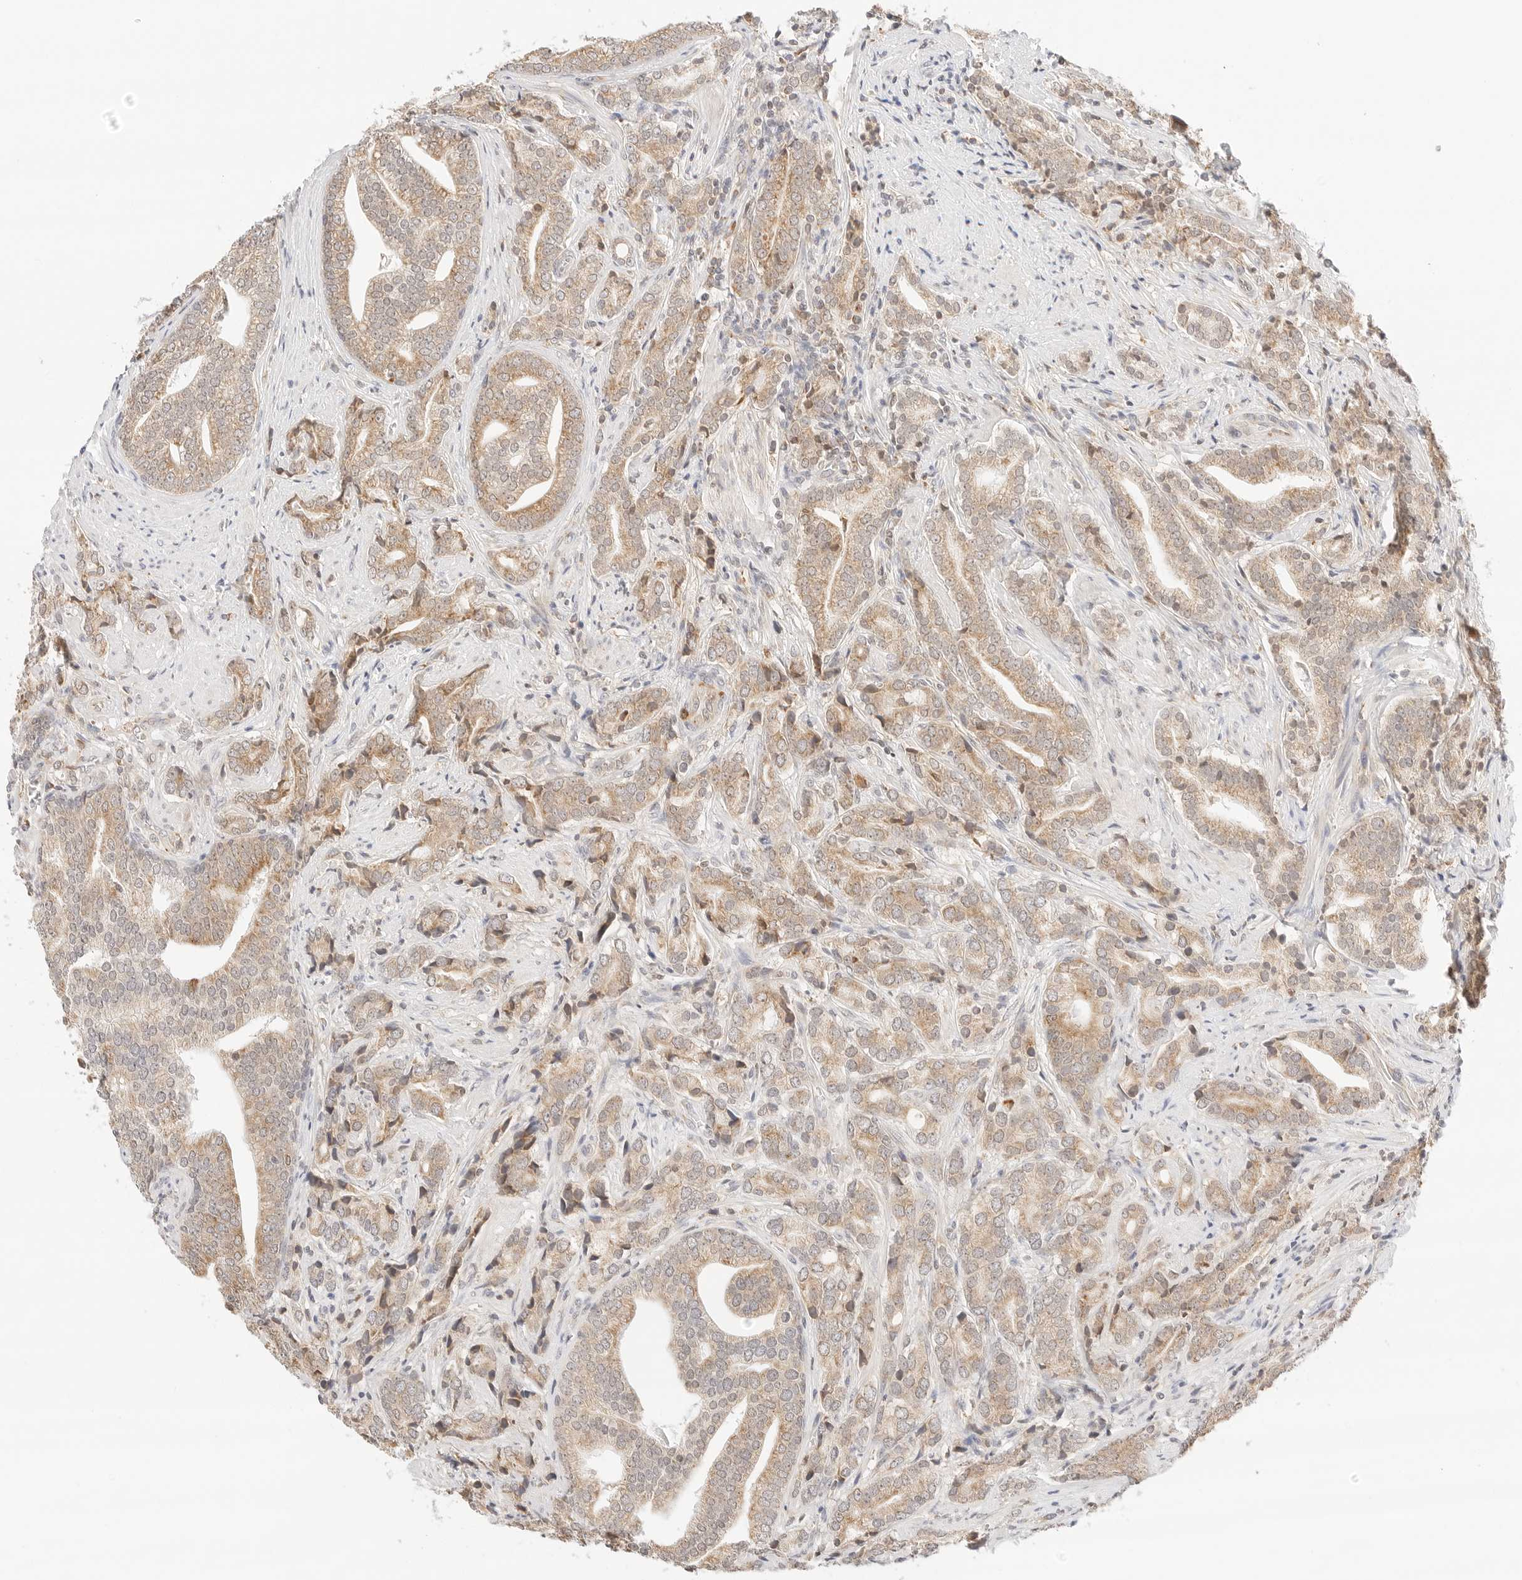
{"staining": {"intensity": "moderate", "quantity": "25%-75%", "location": "cytoplasmic/membranous"}, "tissue": "prostate cancer", "cell_type": "Tumor cells", "image_type": "cancer", "snomed": [{"axis": "morphology", "description": "Adenocarcinoma, High grade"}, {"axis": "topography", "description": "Prostate"}], "caption": "Moderate cytoplasmic/membranous positivity is appreciated in about 25%-75% of tumor cells in prostate high-grade adenocarcinoma.", "gene": "ERO1B", "patient": {"sex": "male", "age": 57}}